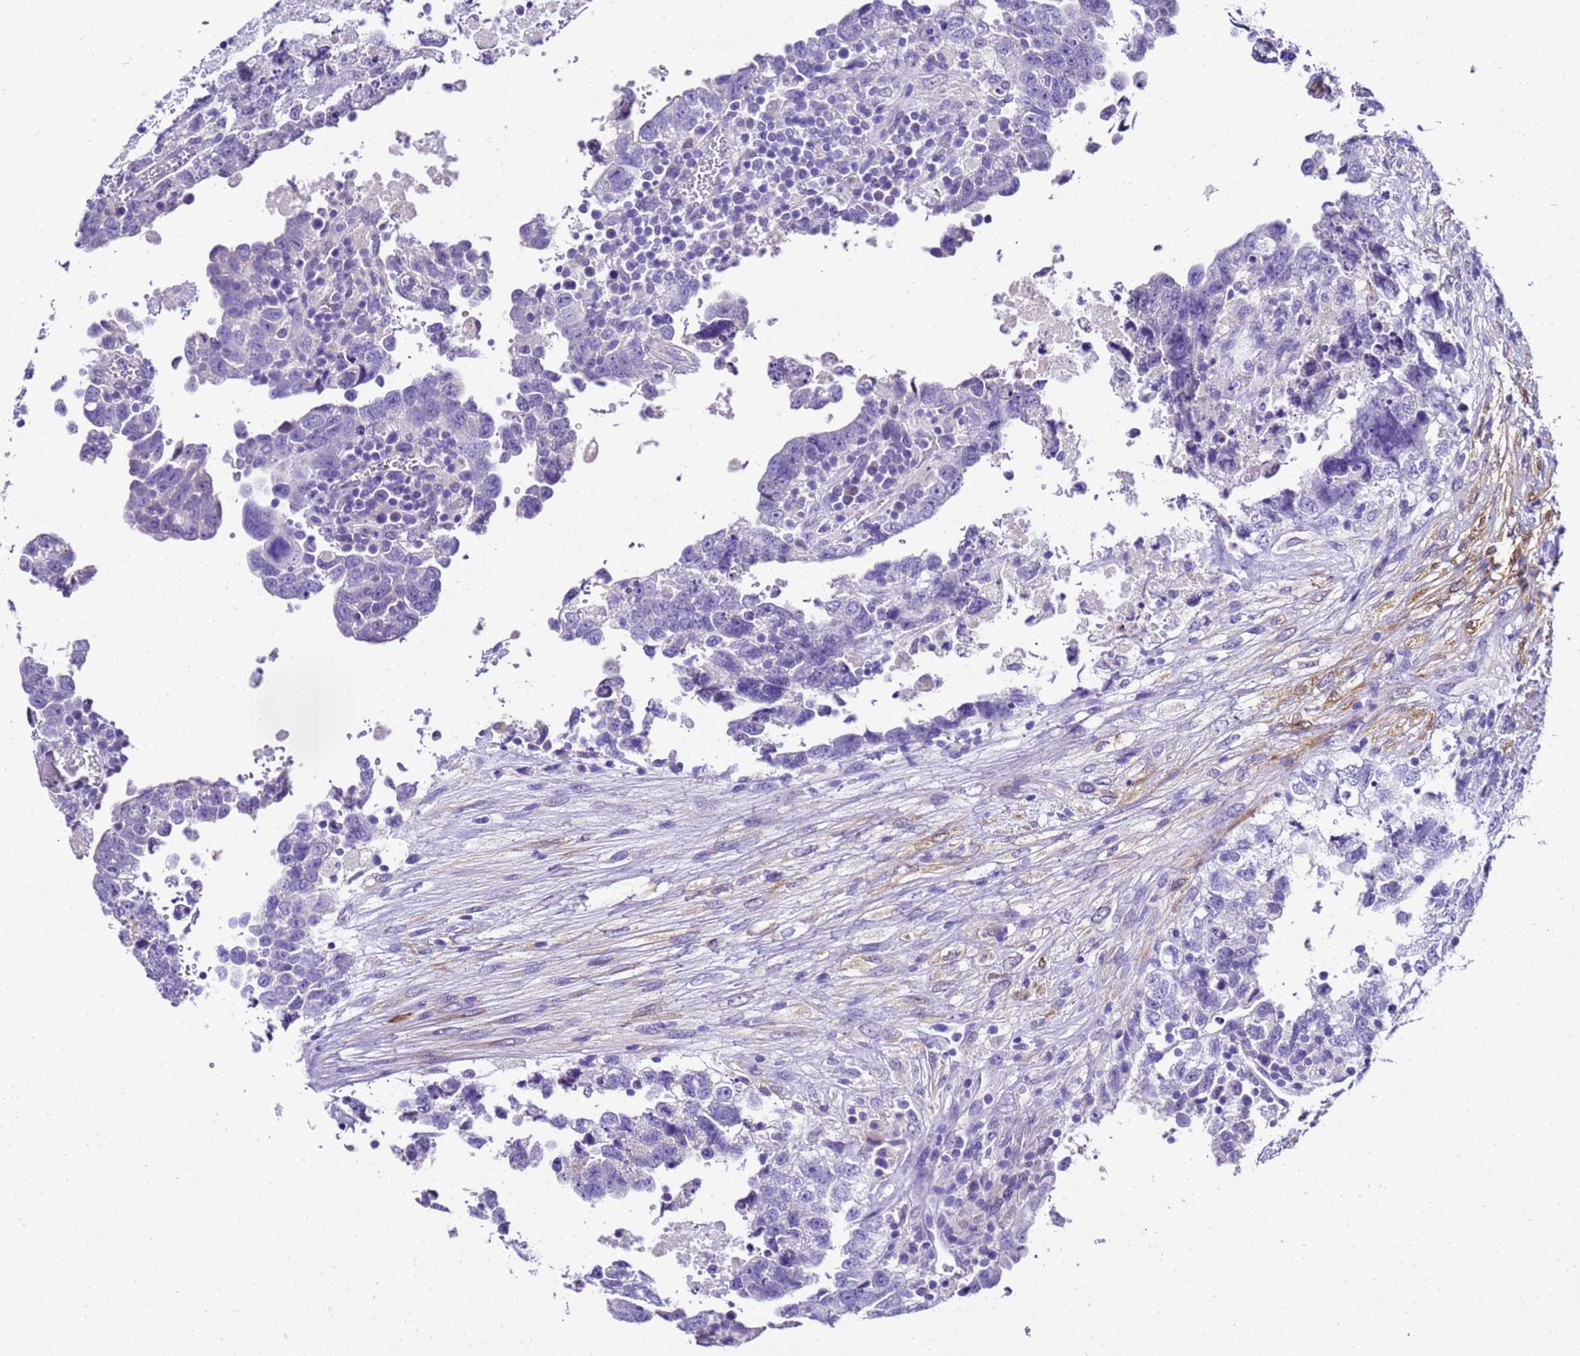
{"staining": {"intensity": "negative", "quantity": "none", "location": "none"}, "tissue": "testis cancer", "cell_type": "Tumor cells", "image_type": "cancer", "snomed": [{"axis": "morphology", "description": "Carcinoma, Embryonal, NOS"}, {"axis": "topography", "description": "Testis"}], "caption": "Embryonal carcinoma (testis) was stained to show a protein in brown. There is no significant positivity in tumor cells. (DAB IHC, high magnification).", "gene": "HSPB6", "patient": {"sex": "male", "age": 37}}